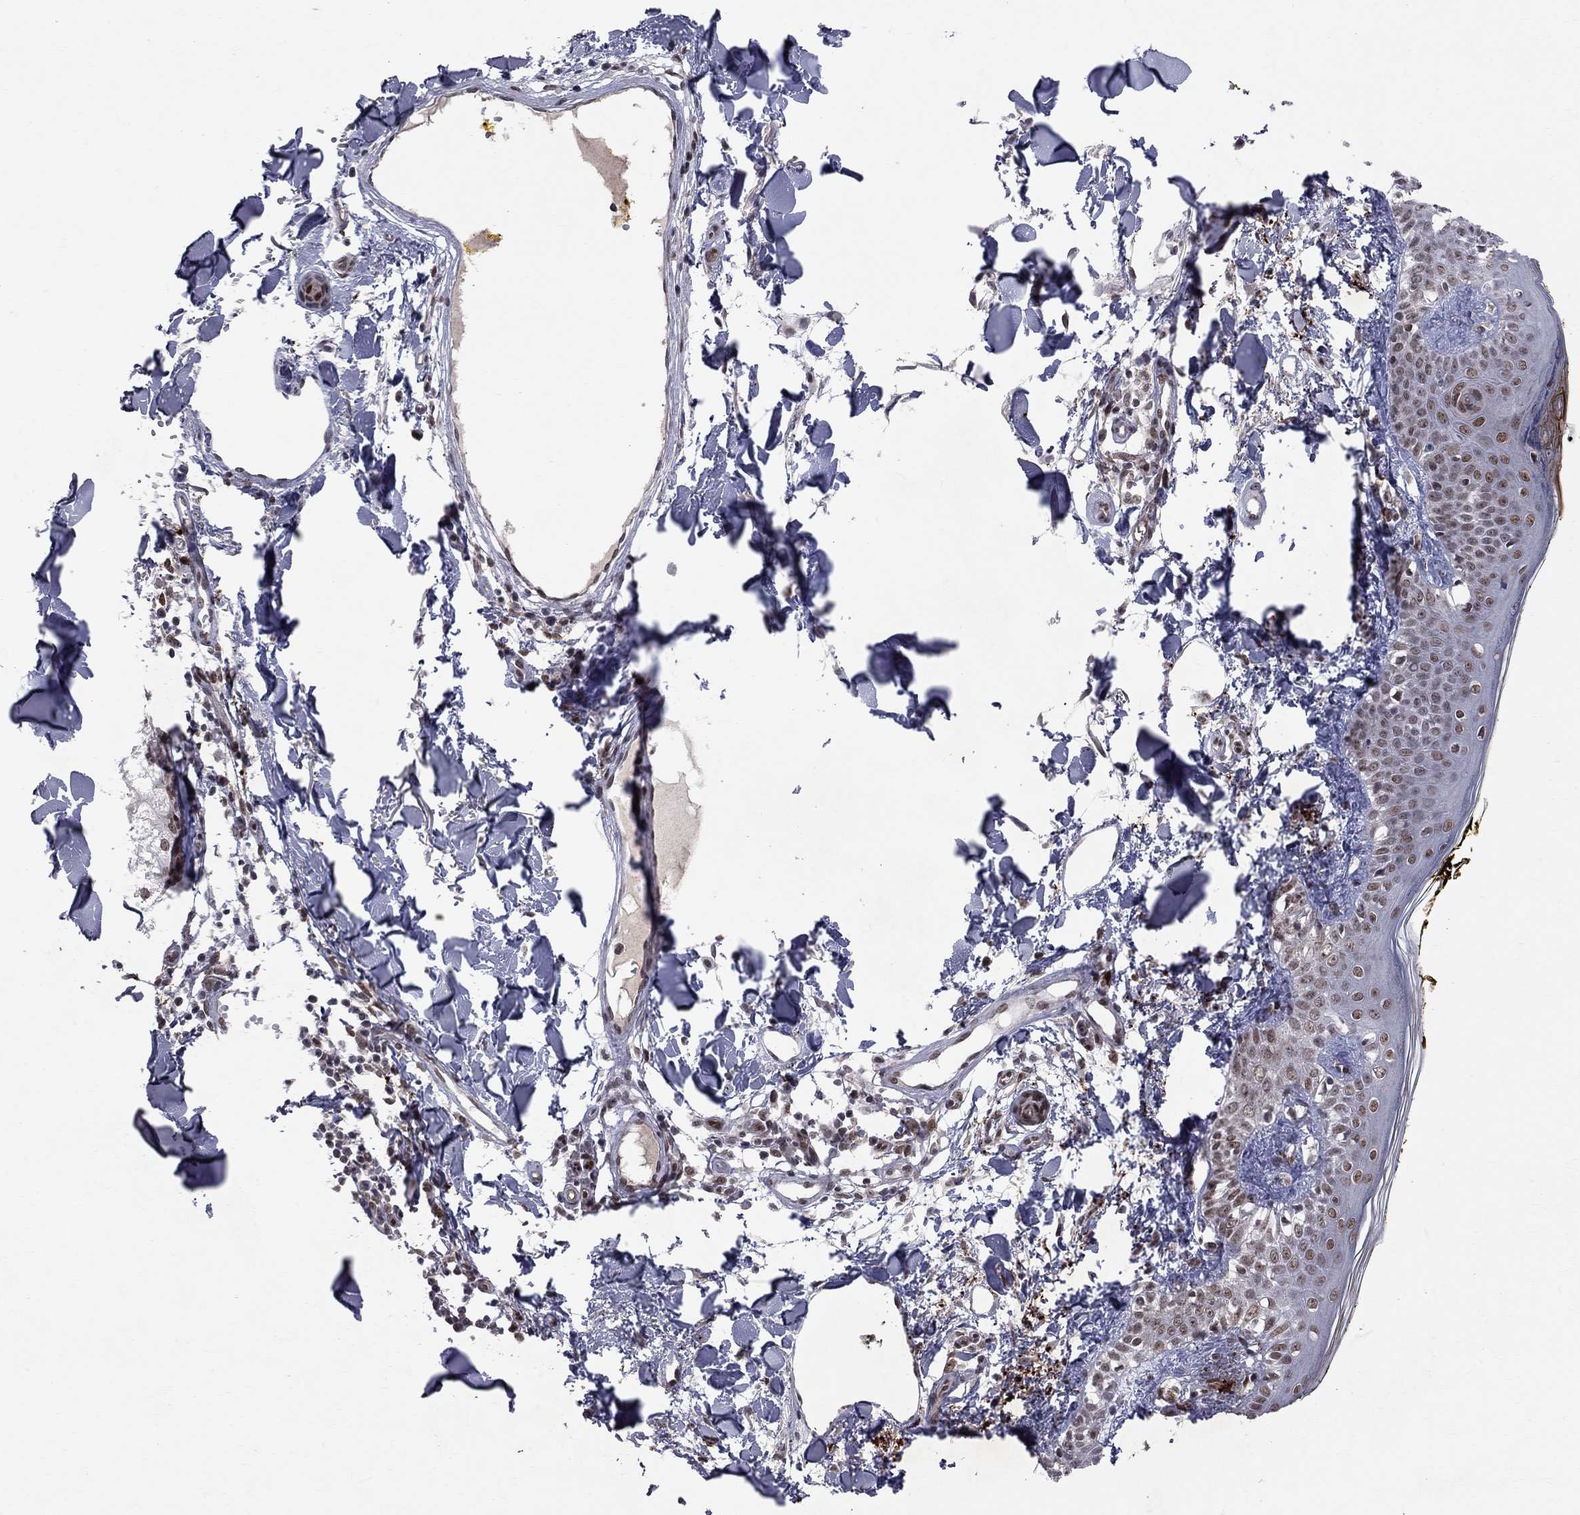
{"staining": {"intensity": "moderate", "quantity": "25%-75%", "location": "nuclear"}, "tissue": "skin", "cell_type": "Fibroblasts", "image_type": "normal", "snomed": [{"axis": "morphology", "description": "Normal tissue, NOS"}, {"axis": "topography", "description": "Skin"}], "caption": "Moderate nuclear staining for a protein is present in approximately 25%-75% of fibroblasts of normal skin using IHC.", "gene": "SAP30L", "patient": {"sex": "male", "age": 76}}